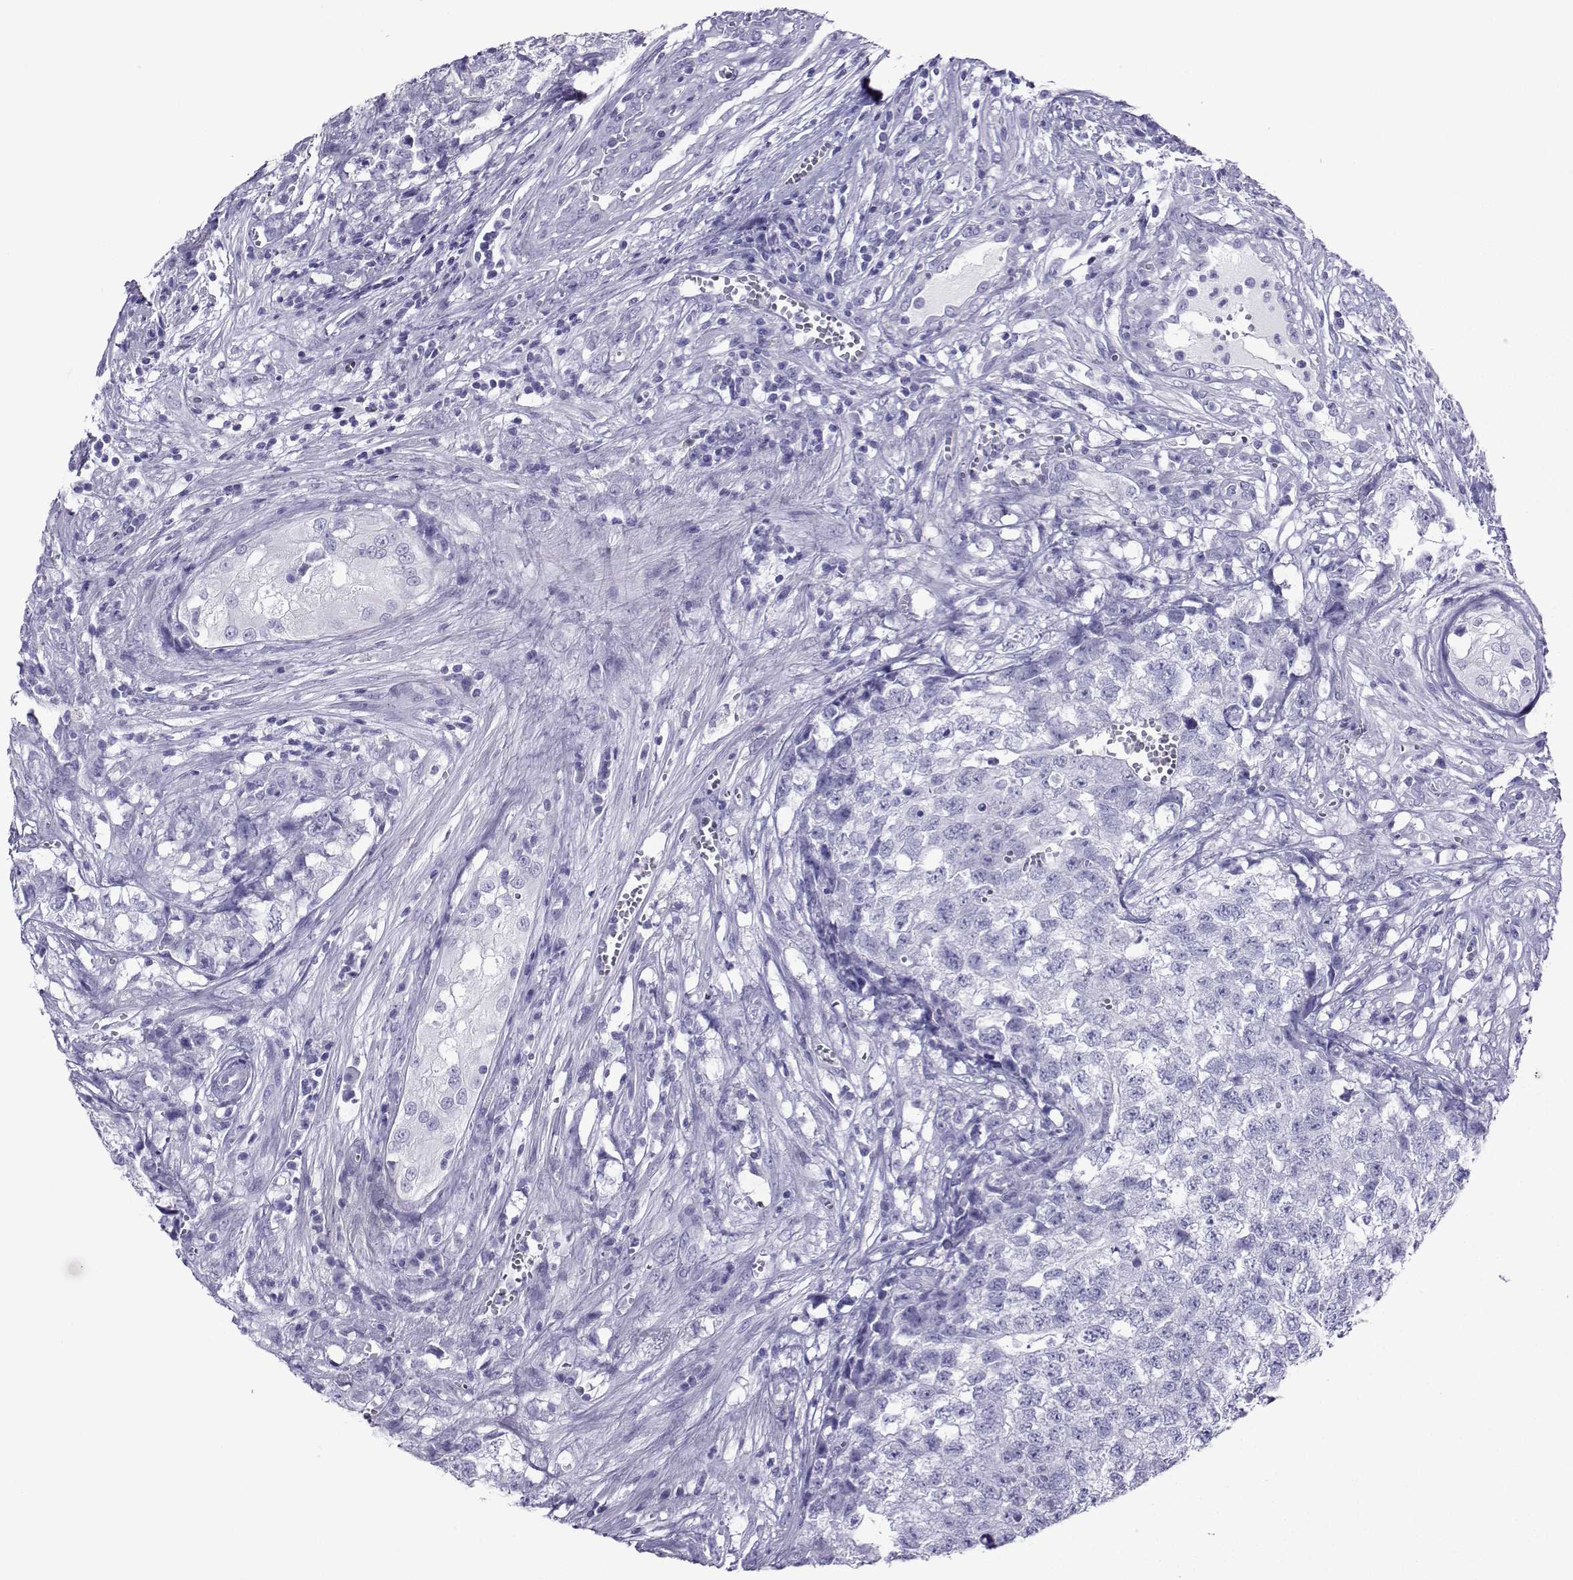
{"staining": {"intensity": "negative", "quantity": "none", "location": "none"}, "tissue": "testis cancer", "cell_type": "Tumor cells", "image_type": "cancer", "snomed": [{"axis": "morphology", "description": "Seminoma, NOS"}, {"axis": "morphology", "description": "Carcinoma, Embryonal, NOS"}, {"axis": "topography", "description": "Testis"}], "caption": "This is a histopathology image of immunohistochemistry (IHC) staining of testis embryonal carcinoma, which shows no staining in tumor cells. (Stains: DAB IHC with hematoxylin counter stain, Microscopy: brightfield microscopy at high magnification).", "gene": "CD109", "patient": {"sex": "male", "age": 22}}